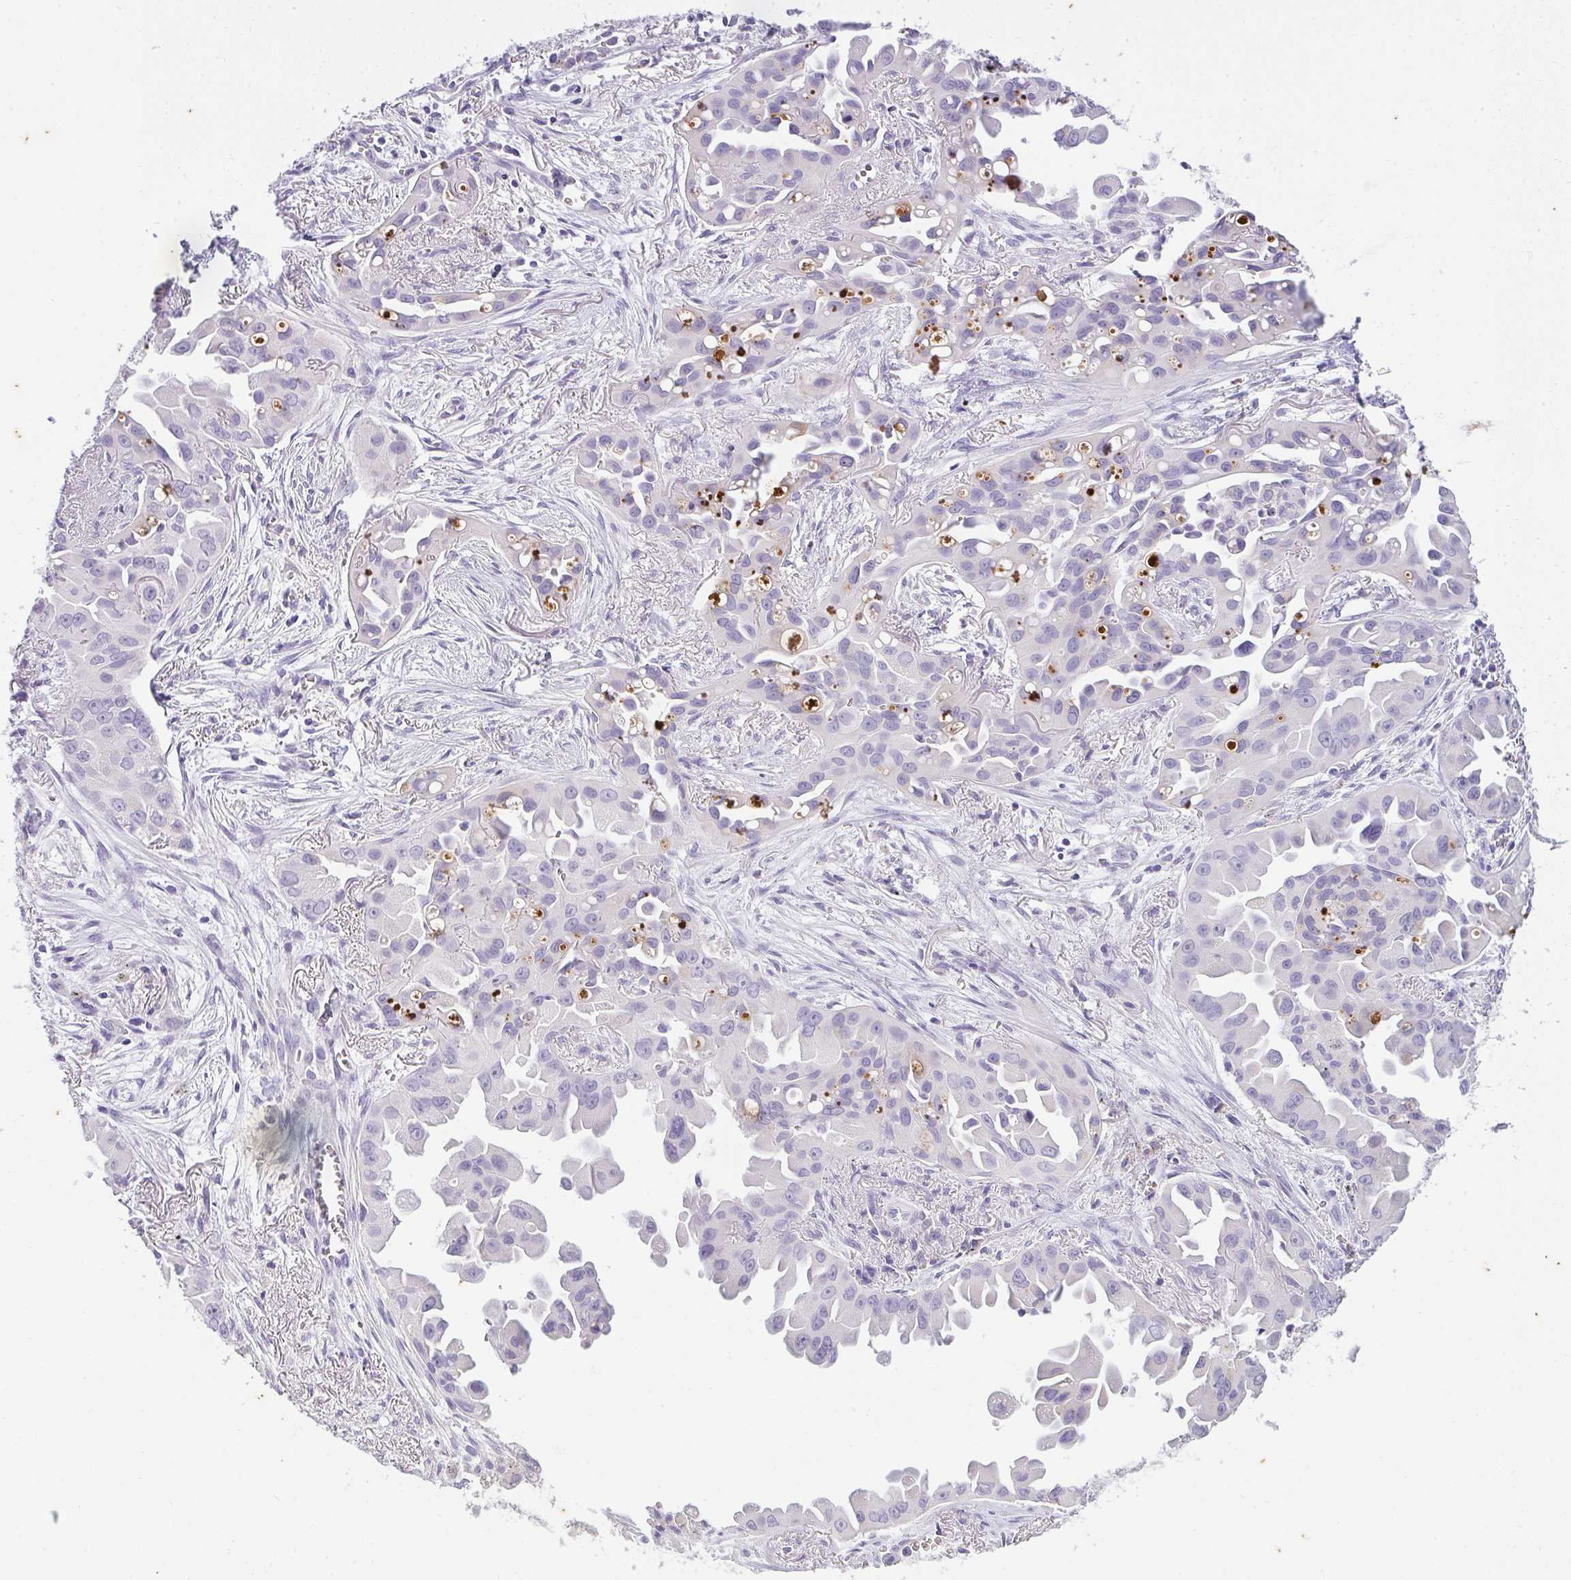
{"staining": {"intensity": "negative", "quantity": "none", "location": "none"}, "tissue": "lung cancer", "cell_type": "Tumor cells", "image_type": "cancer", "snomed": [{"axis": "morphology", "description": "Adenocarcinoma, NOS"}, {"axis": "topography", "description": "Lung"}], "caption": "There is no significant expression in tumor cells of lung cancer (adenocarcinoma).", "gene": "COX7B", "patient": {"sex": "male", "age": 68}}